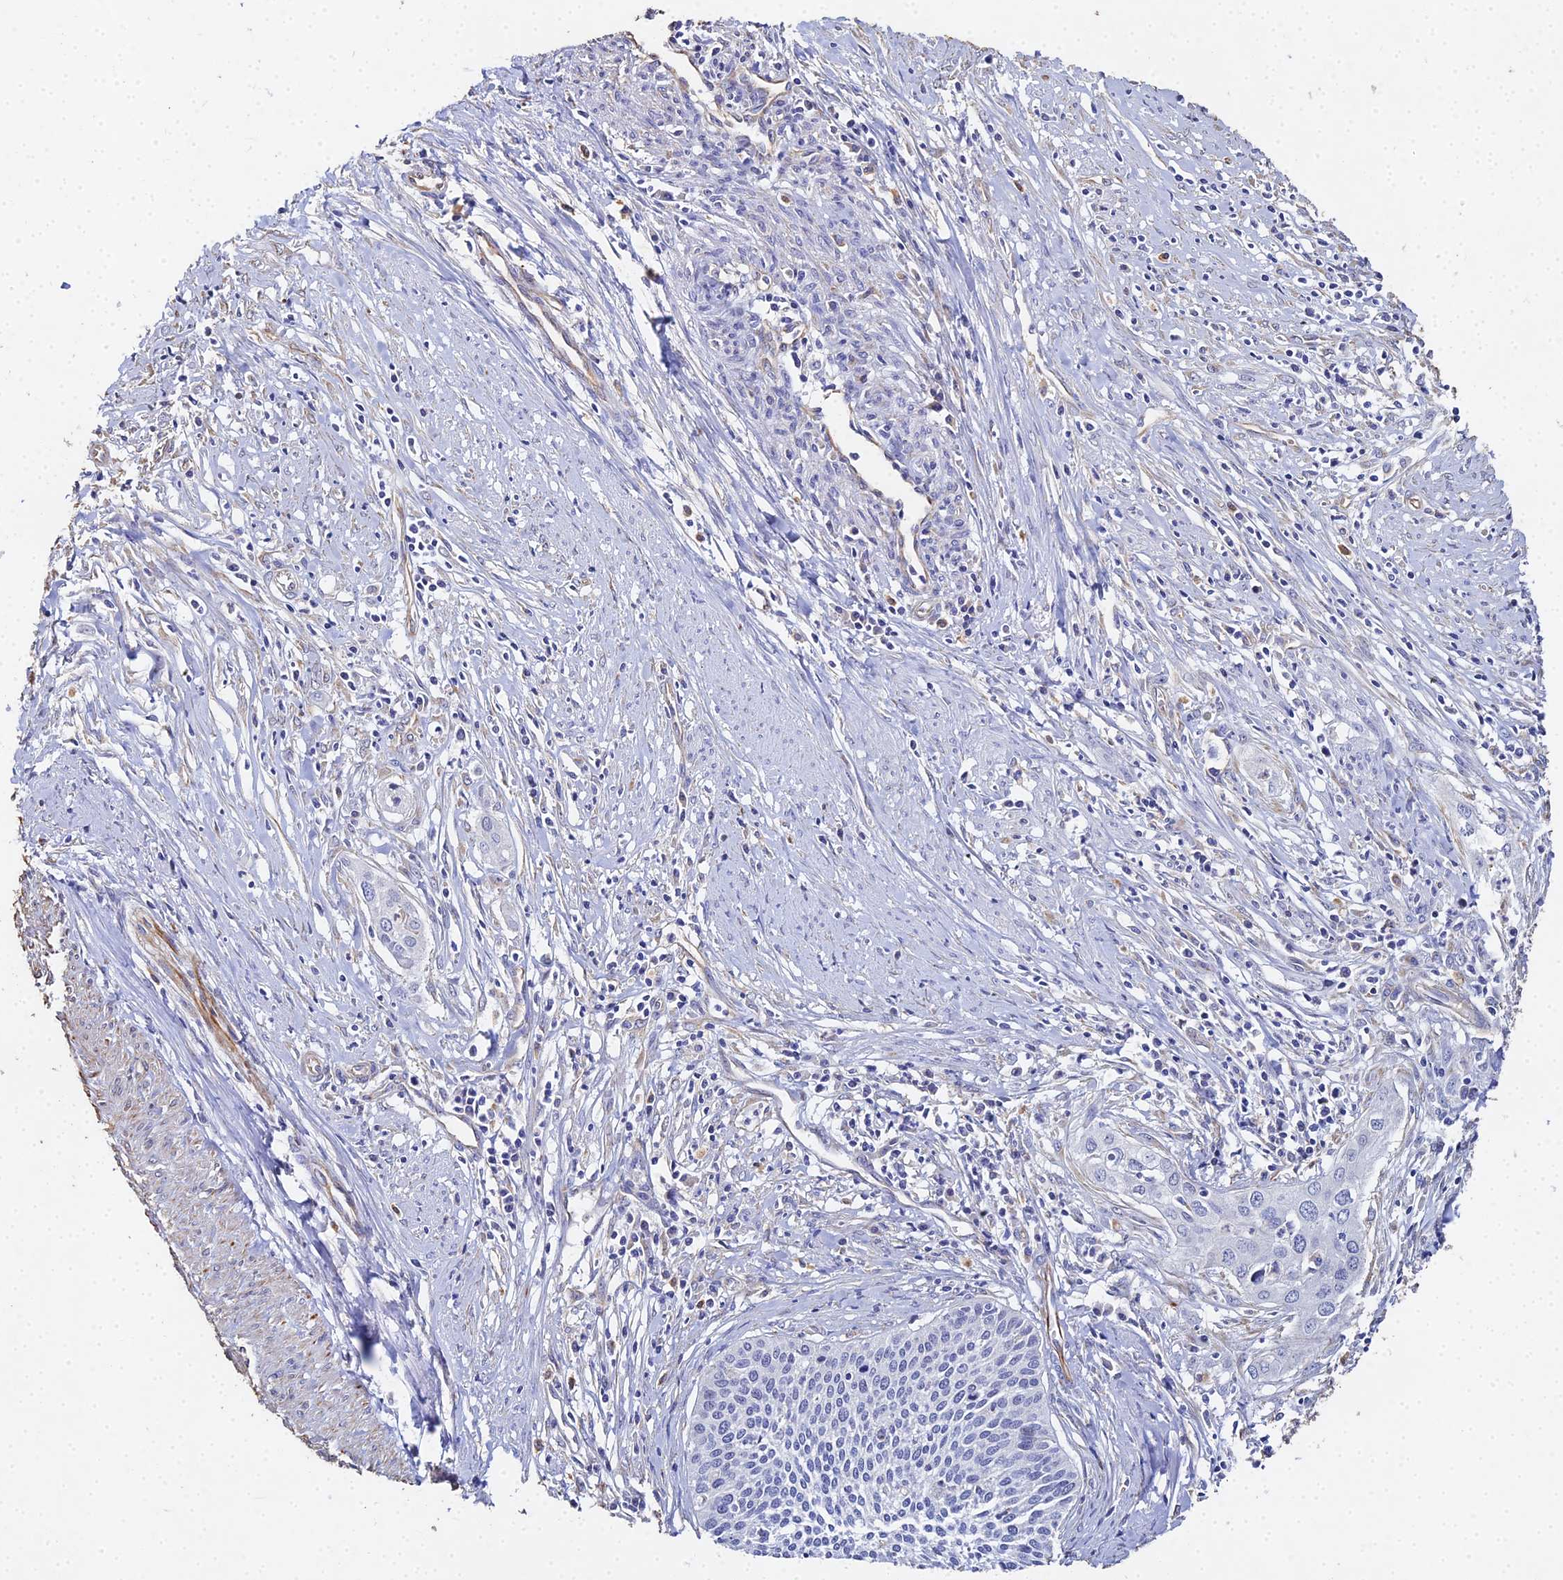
{"staining": {"intensity": "negative", "quantity": "none", "location": "none"}, "tissue": "cervical cancer", "cell_type": "Tumor cells", "image_type": "cancer", "snomed": [{"axis": "morphology", "description": "Squamous cell carcinoma, NOS"}, {"axis": "topography", "description": "Cervix"}], "caption": "This image is of cervical cancer (squamous cell carcinoma) stained with immunohistochemistry to label a protein in brown with the nuclei are counter-stained blue. There is no positivity in tumor cells. (Immunohistochemistry, brightfield microscopy, high magnification).", "gene": "ENSG00000268674", "patient": {"sex": "female", "age": 34}}